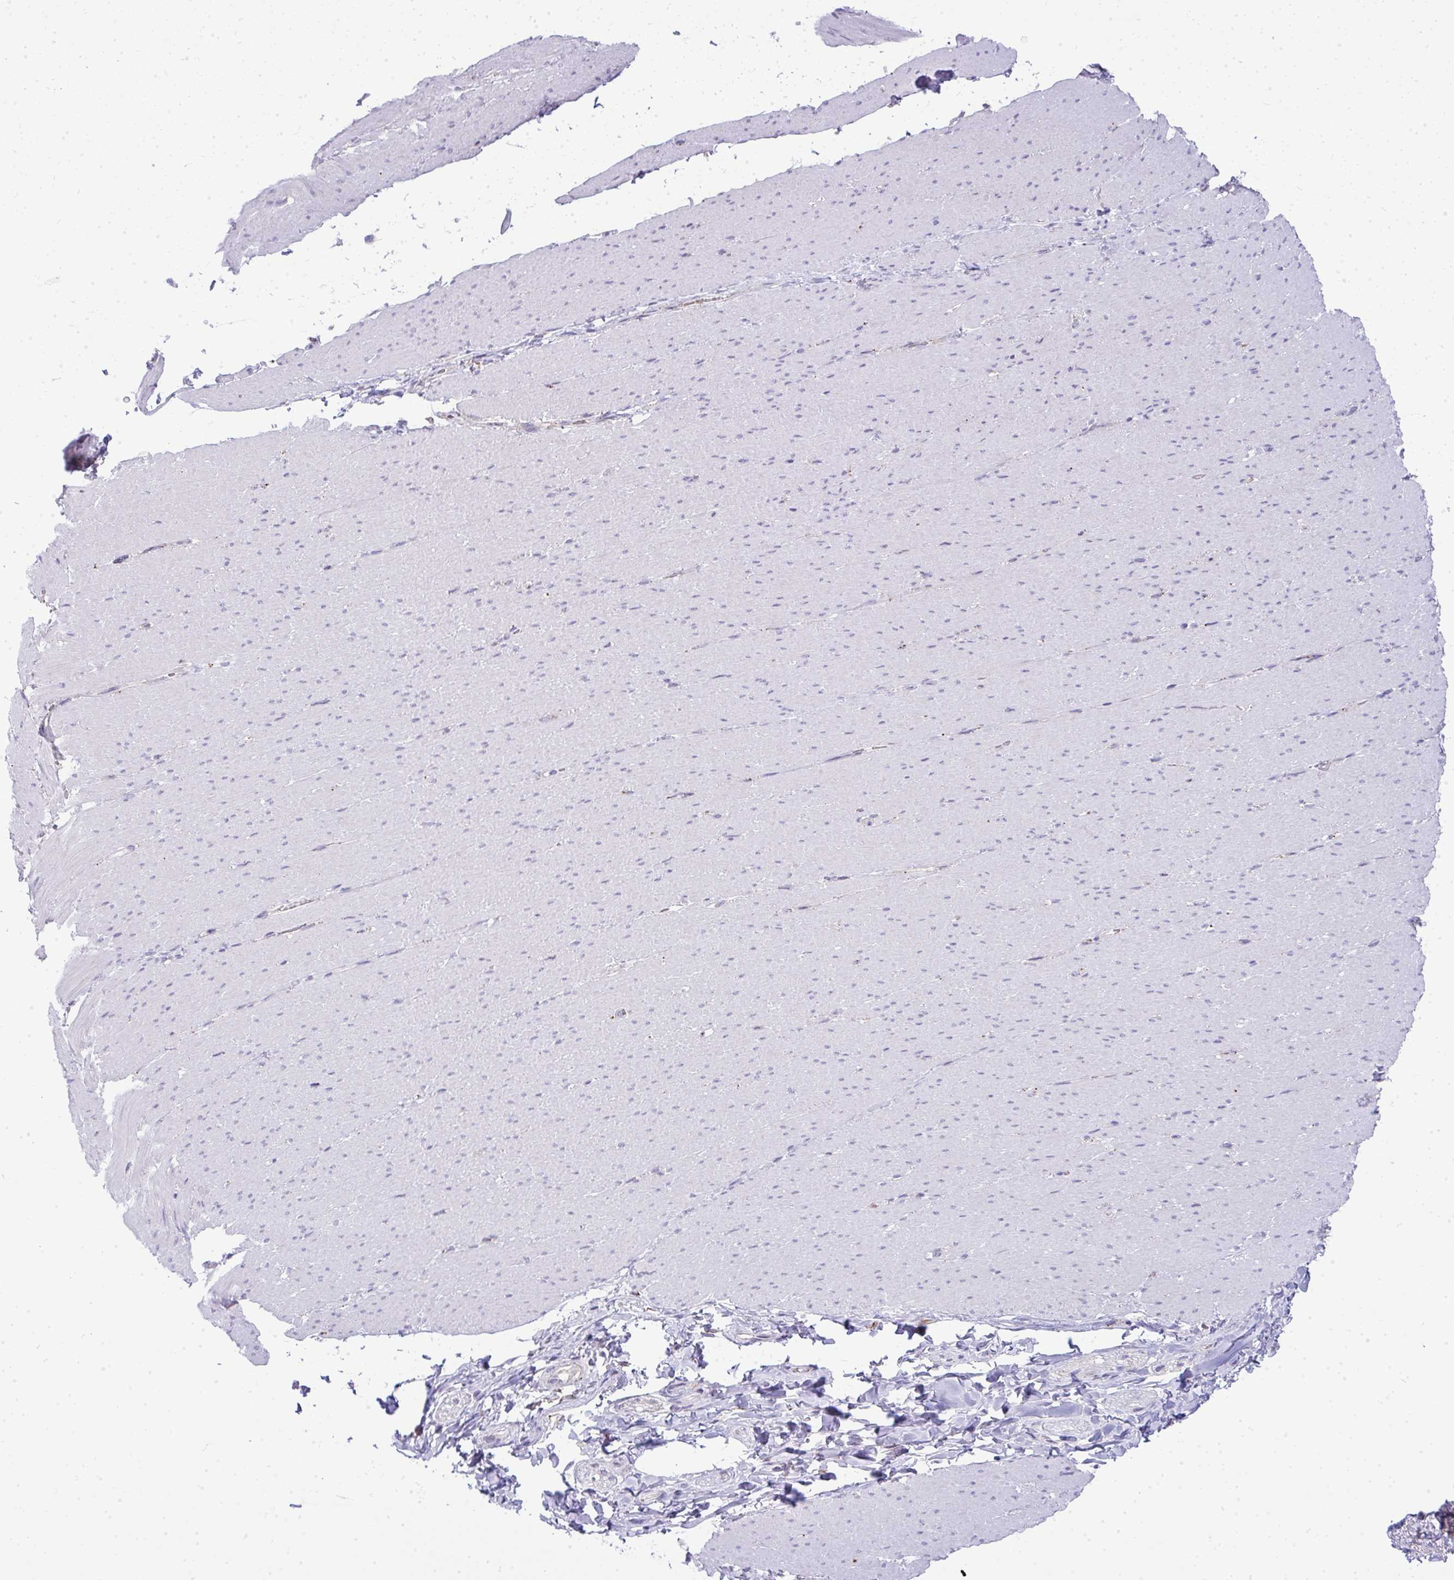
{"staining": {"intensity": "negative", "quantity": "none", "location": "none"}, "tissue": "smooth muscle", "cell_type": "Smooth muscle cells", "image_type": "normal", "snomed": [{"axis": "morphology", "description": "Normal tissue, NOS"}, {"axis": "topography", "description": "Smooth muscle"}, {"axis": "topography", "description": "Rectum"}], "caption": "The micrograph displays no staining of smooth muscle cells in unremarkable smooth muscle.", "gene": "VPS4B", "patient": {"sex": "male", "age": 53}}